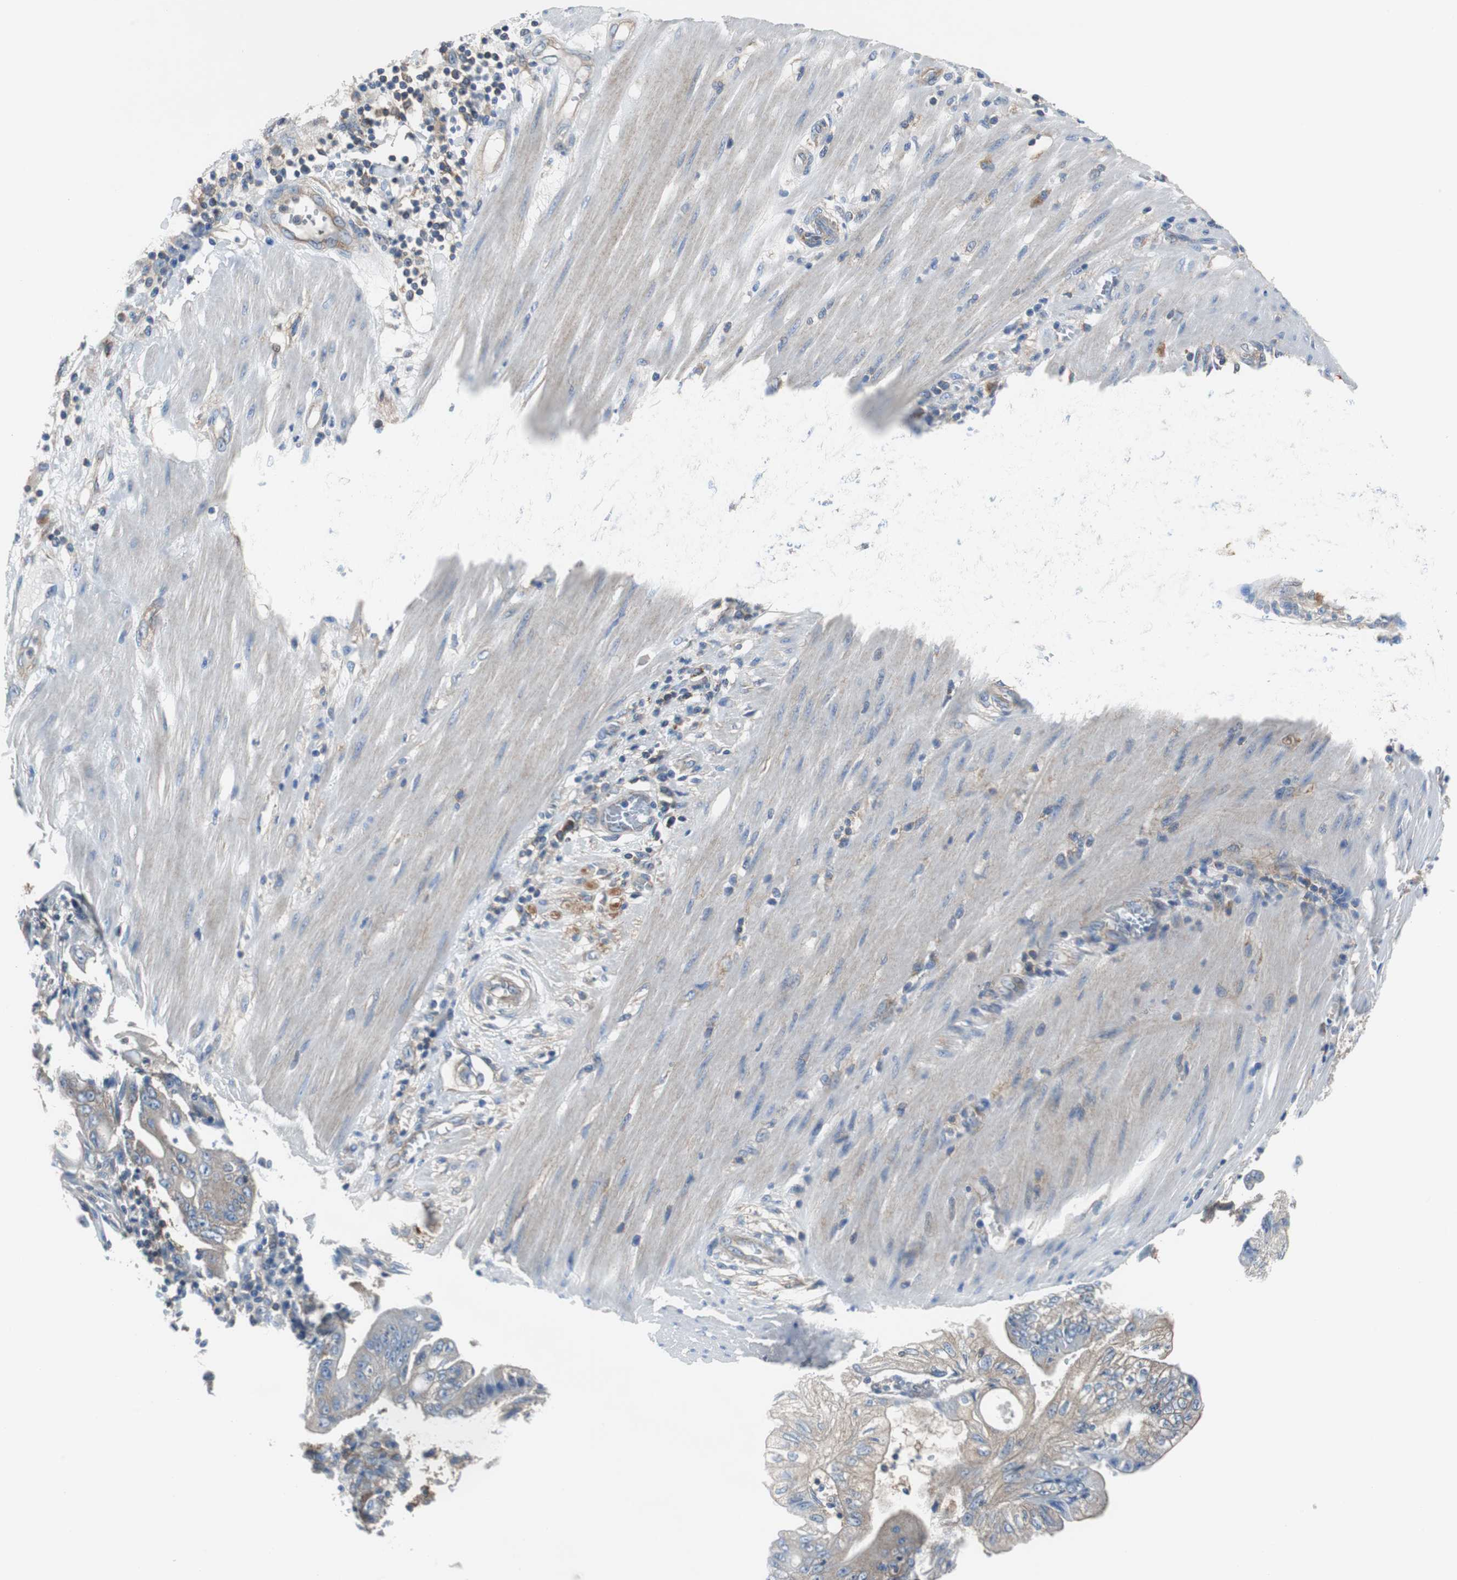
{"staining": {"intensity": "weak", "quantity": ">75%", "location": "cytoplasmic/membranous"}, "tissue": "pancreatic cancer", "cell_type": "Tumor cells", "image_type": "cancer", "snomed": [{"axis": "morphology", "description": "Normal tissue, NOS"}, {"axis": "topography", "description": "Lymph node"}], "caption": "Immunohistochemistry photomicrograph of human pancreatic cancer stained for a protein (brown), which reveals low levels of weak cytoplasmic/membranous expression in about >75% of tumor cells.", "gene": "BRAF", "patient": {"sex": "male", "age": 62}}